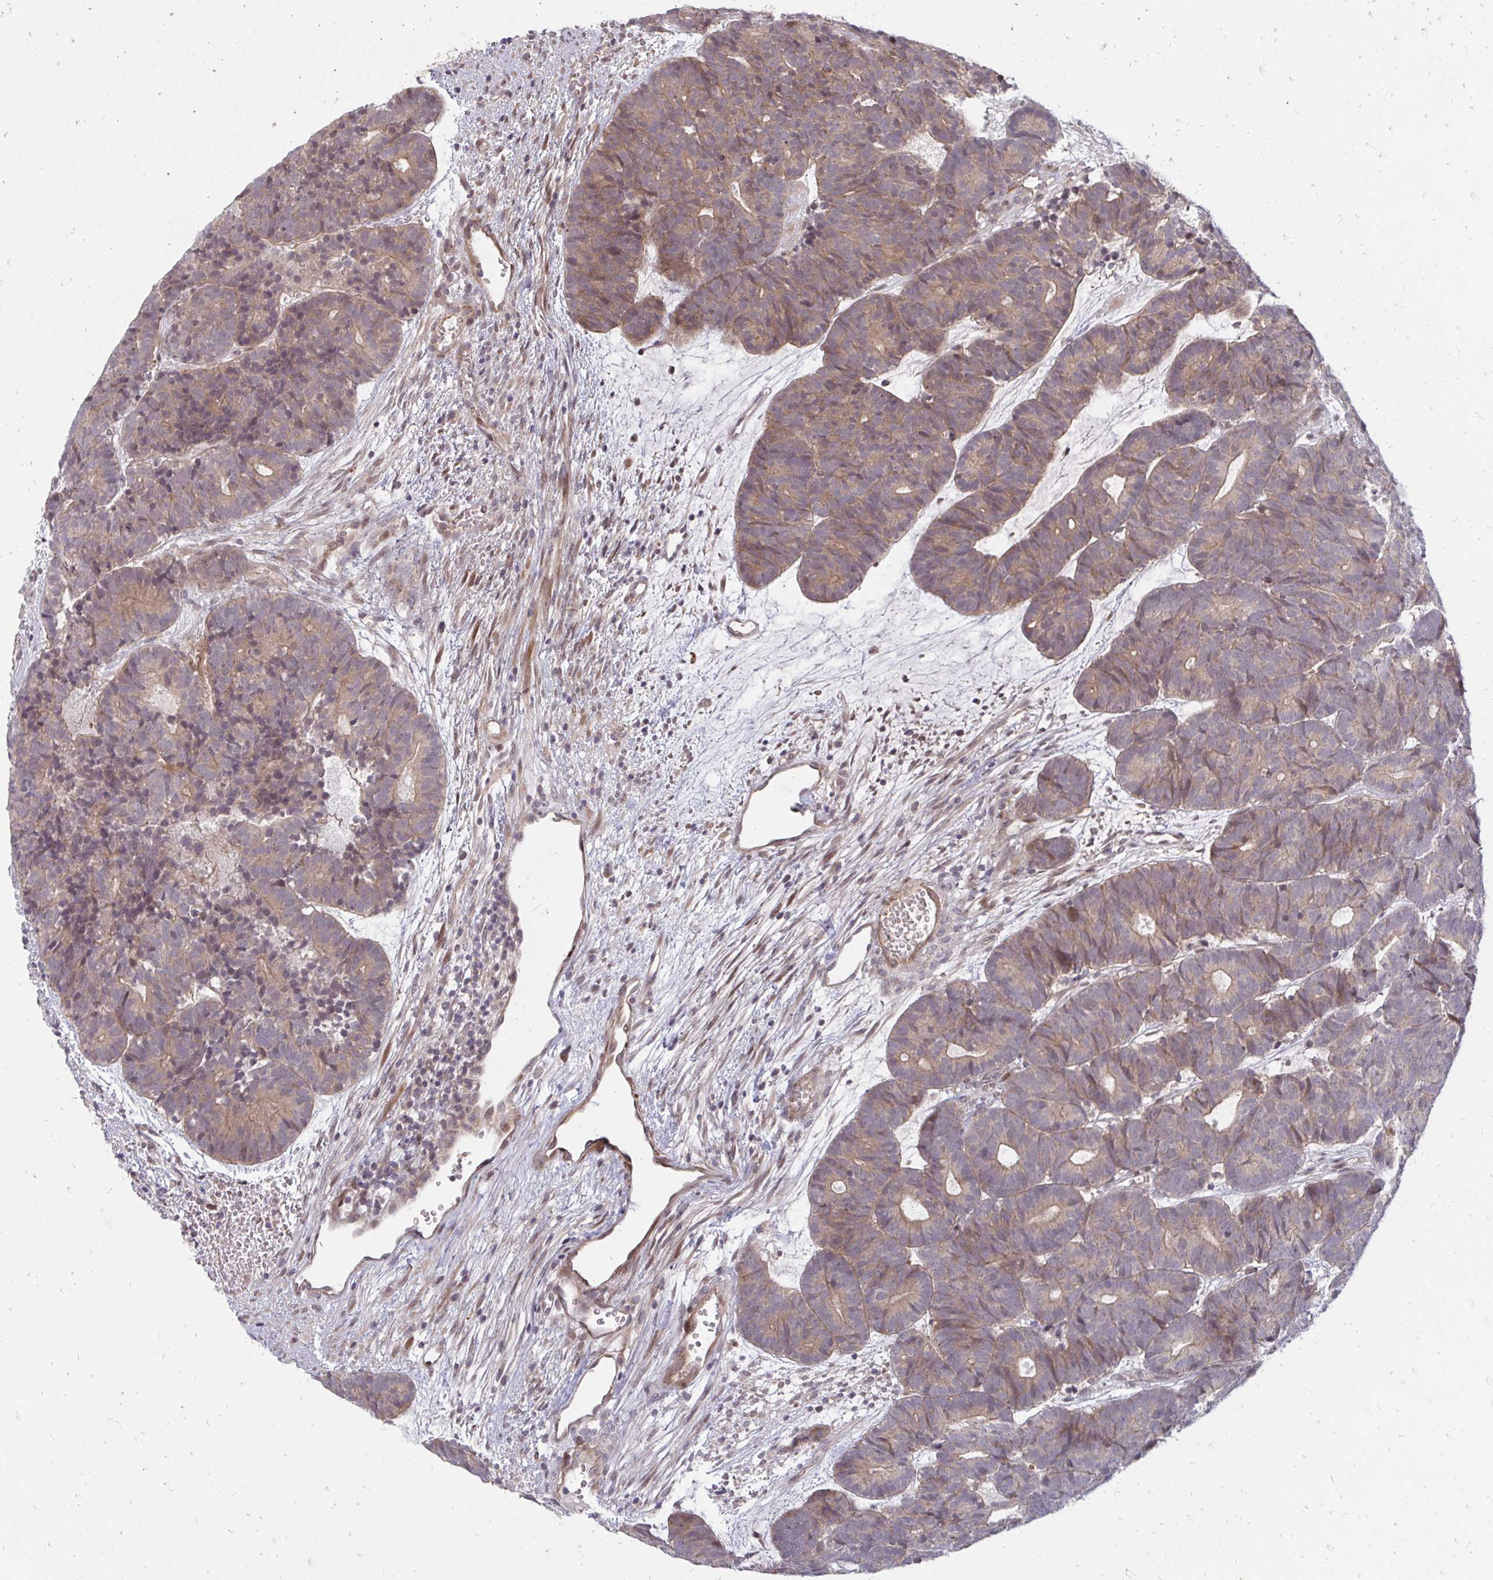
{"staining": {"intensity": "weak", "quantity": "25%-75%", "location": "cytoplasmic/membranous"}, "tissue": "head and neck cancer", "cell_type": "Tumor cells", "image_type": "cancer", "snomed": [{"axis": "morphology", "description": "Adenocarcinoma, NOS"}, {"axis": "topography", "description": "Head-Neck"}], "caption": "DAB immunohistochemical staining of head and neck cancer reveals weak cytoplasmic/membranous protein staining in about 25%-75% of tumor cells. (Brightfield microscopy of DAB IHC at high magnification).", "gene": "ZNF285", "patient": {"sex": "female", "age": 81}}